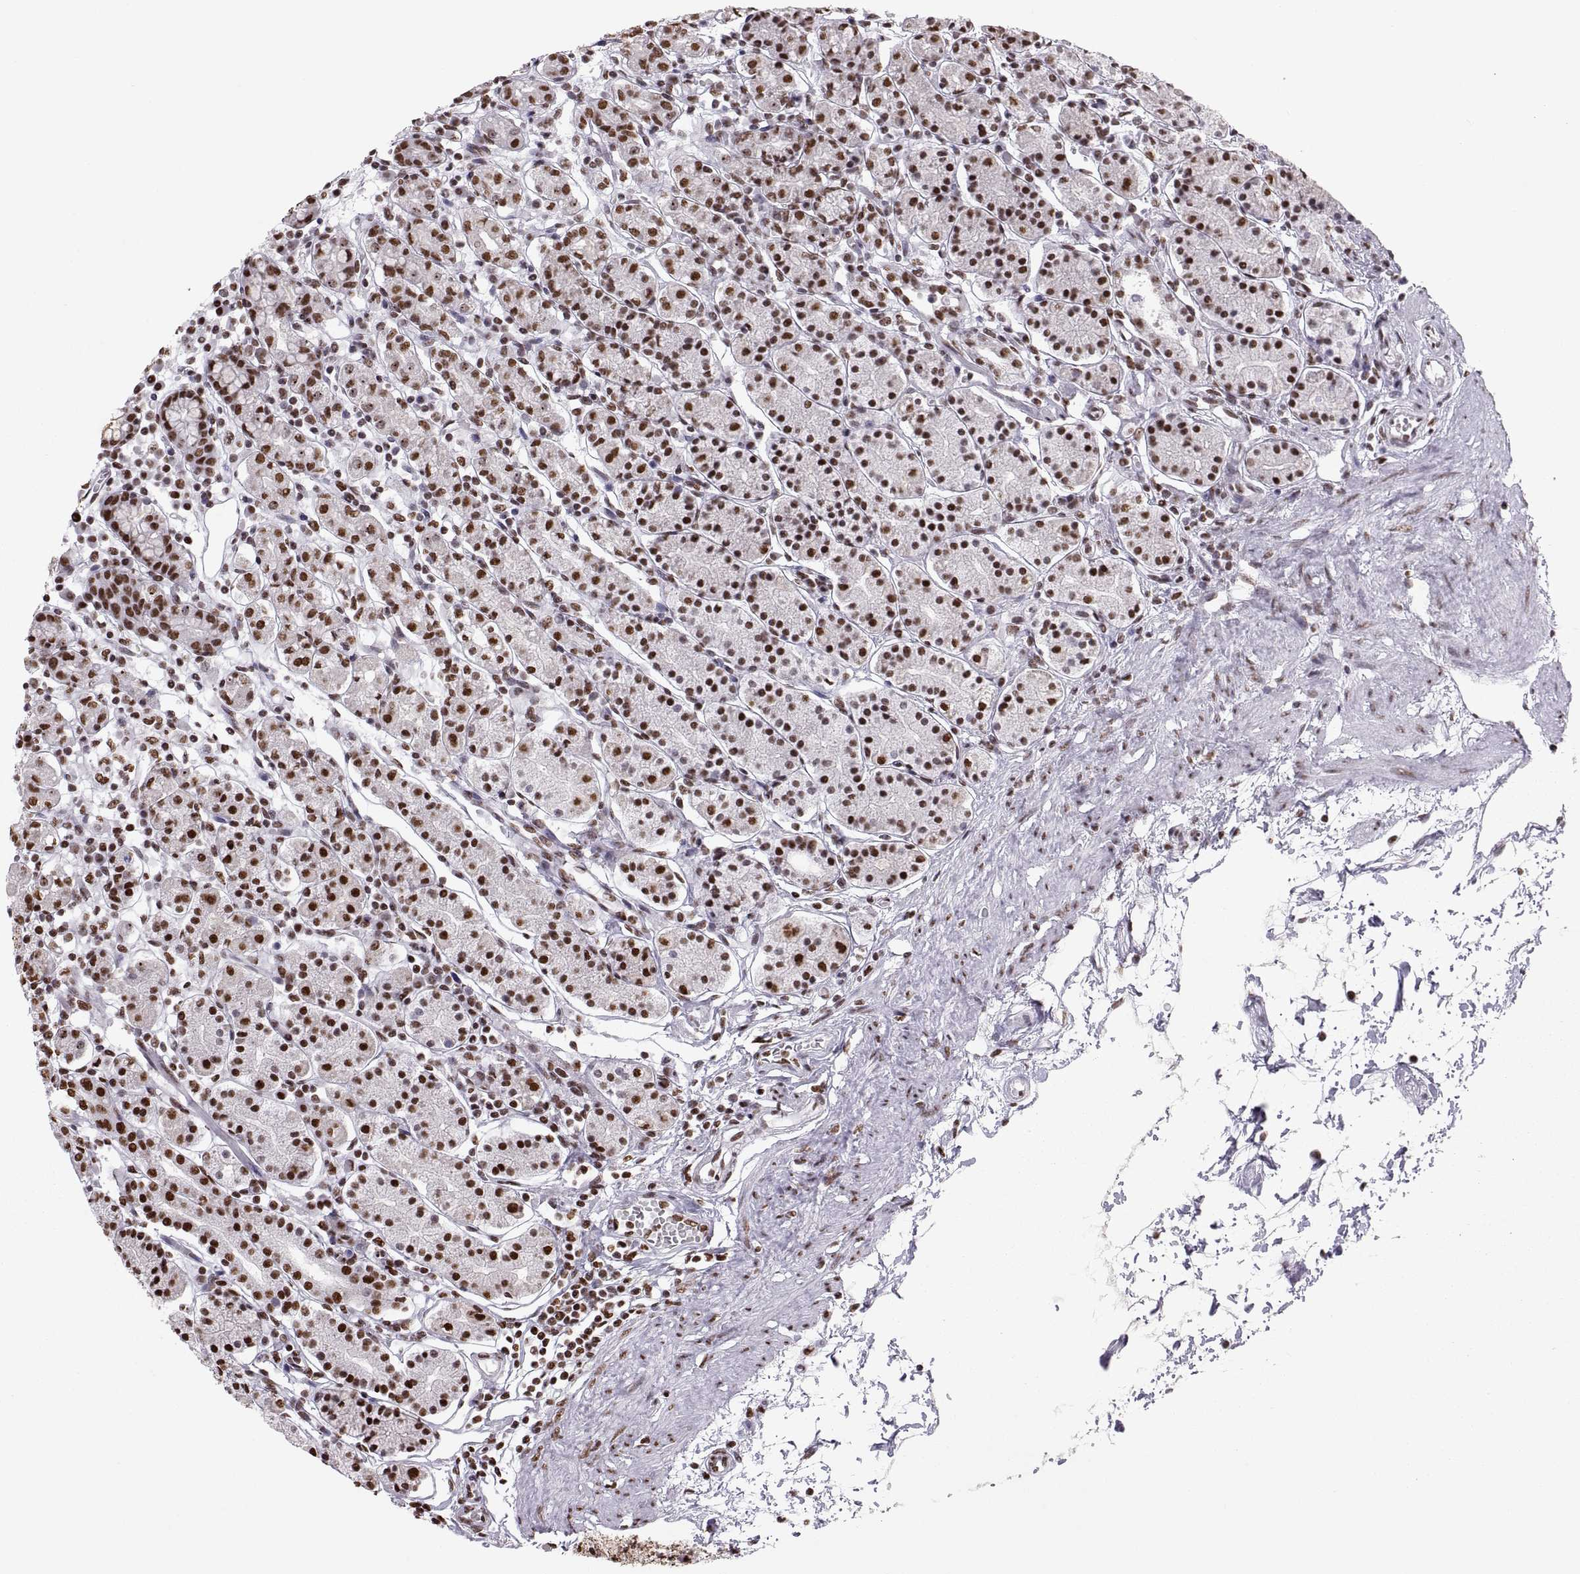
{"staining": {"intensity": "strong", "quantity": ">75%", "location": "nuclear"}, "tissue": "stomach", "cell_type": "Glandular cells", "image_type": "normal", "snomed": [{"axis": "morphology", "description": "Normal tissue, NOS"}, {"axis": "topography", "description": "Stomach, upper"}, {"axis": "topography", "description": "Stomach"}], "caption": "Immunohistochemistry (IHC) micrograph of normal stomach: stomach stained using IHC displays high levels of strong protein expression localized specifically in the nuclear of glandular cells, appearing as a nuclear brown color.", "gene": "SNAI1", "patient": {"sex": "male", "age": 62}}